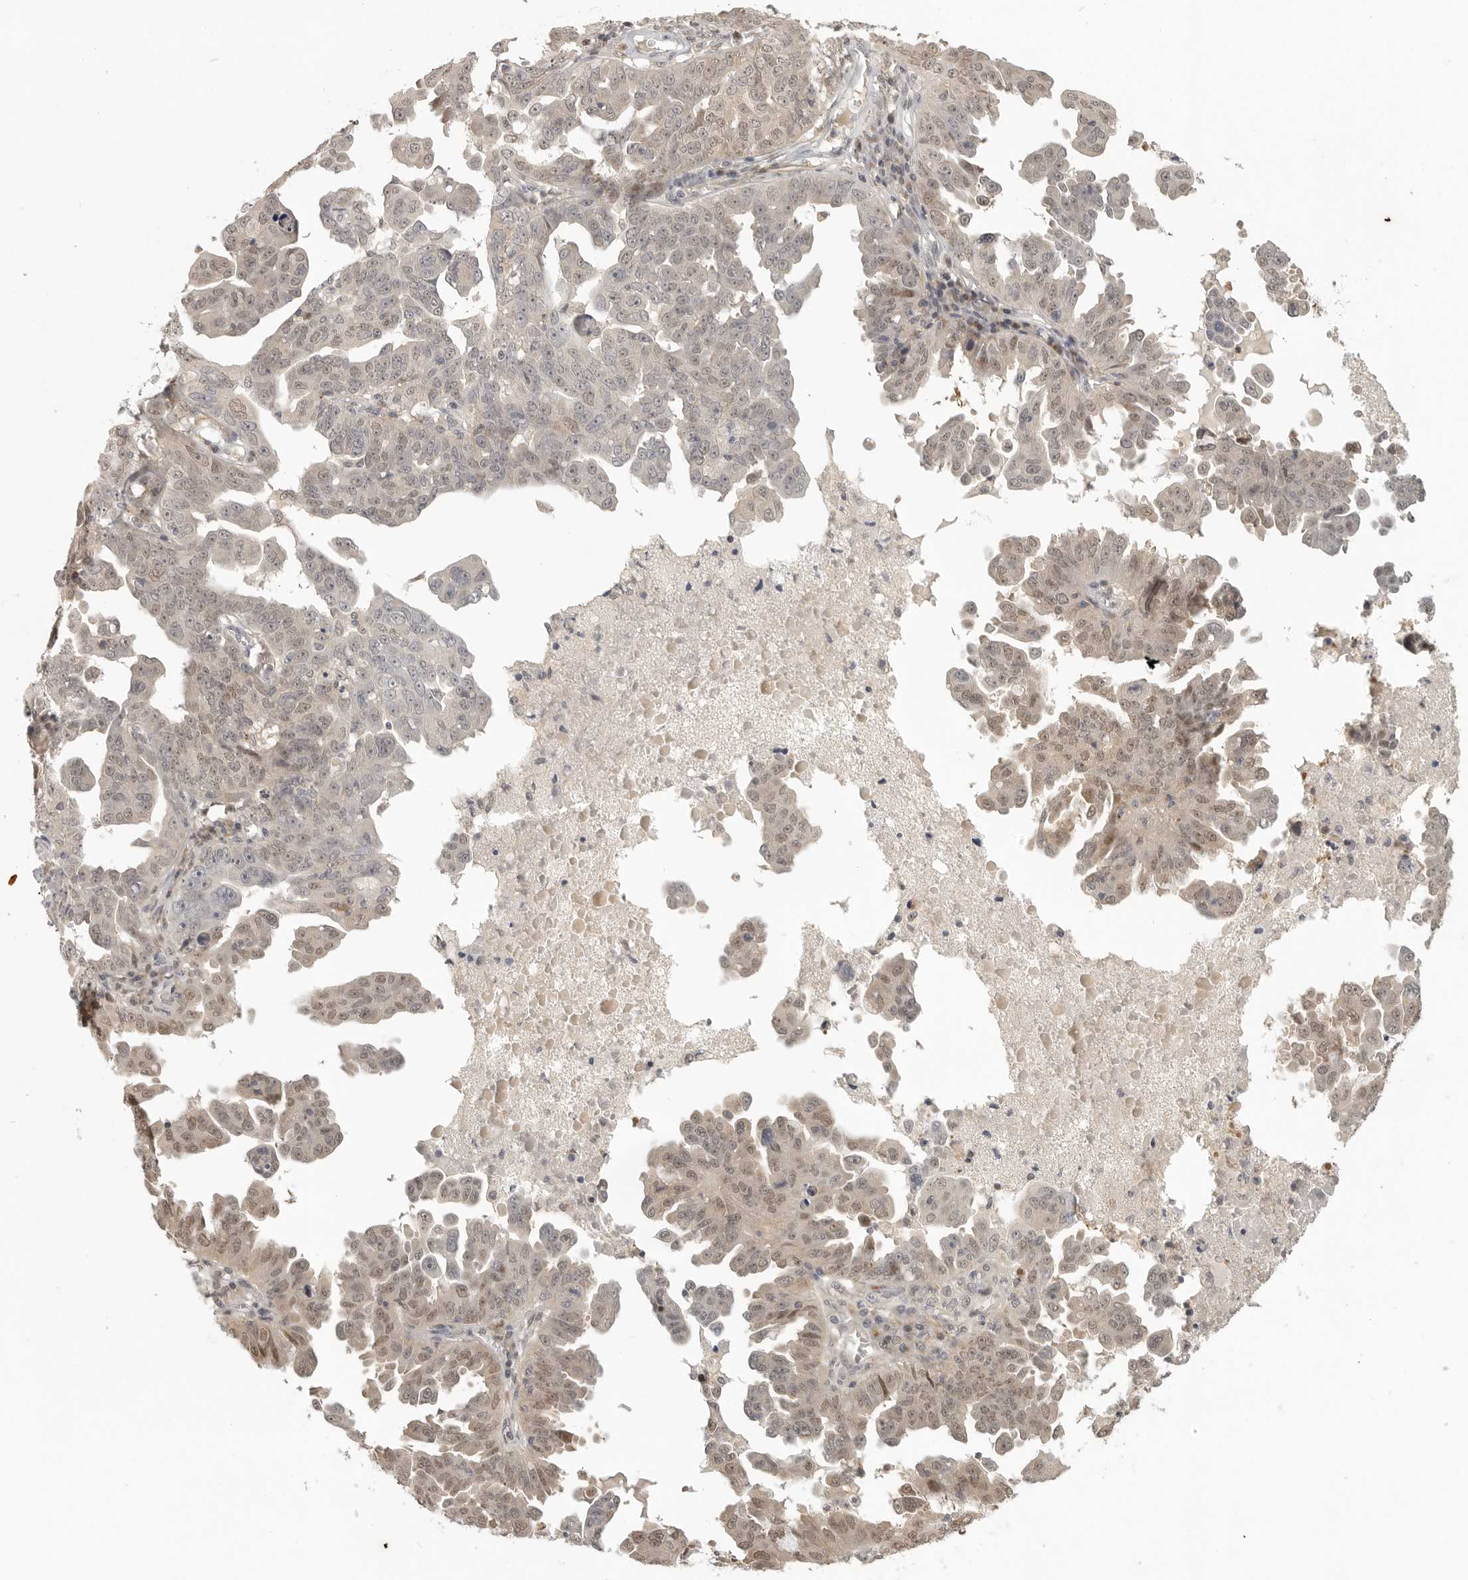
{"staining": {"intensity": "weak", "quantity": ">75%", "location": "nuclear"}, "tissue": "ovarian cancer", "cell_type": "Tumor cells", "image_type": "cancer", "snomed": [{"axis": "morphology", "description": "Carcinoma, endometroid"}, {"axis": "topography", "description": "Ovary"}], "caption": "Ovarian endometroid carcinoma stained for a protein (brown) reveals weak nuclear positive staining in approximately >75% of tumor cells.", "gene": "UROD", "patient": {"sex": "female", "age": 62}}